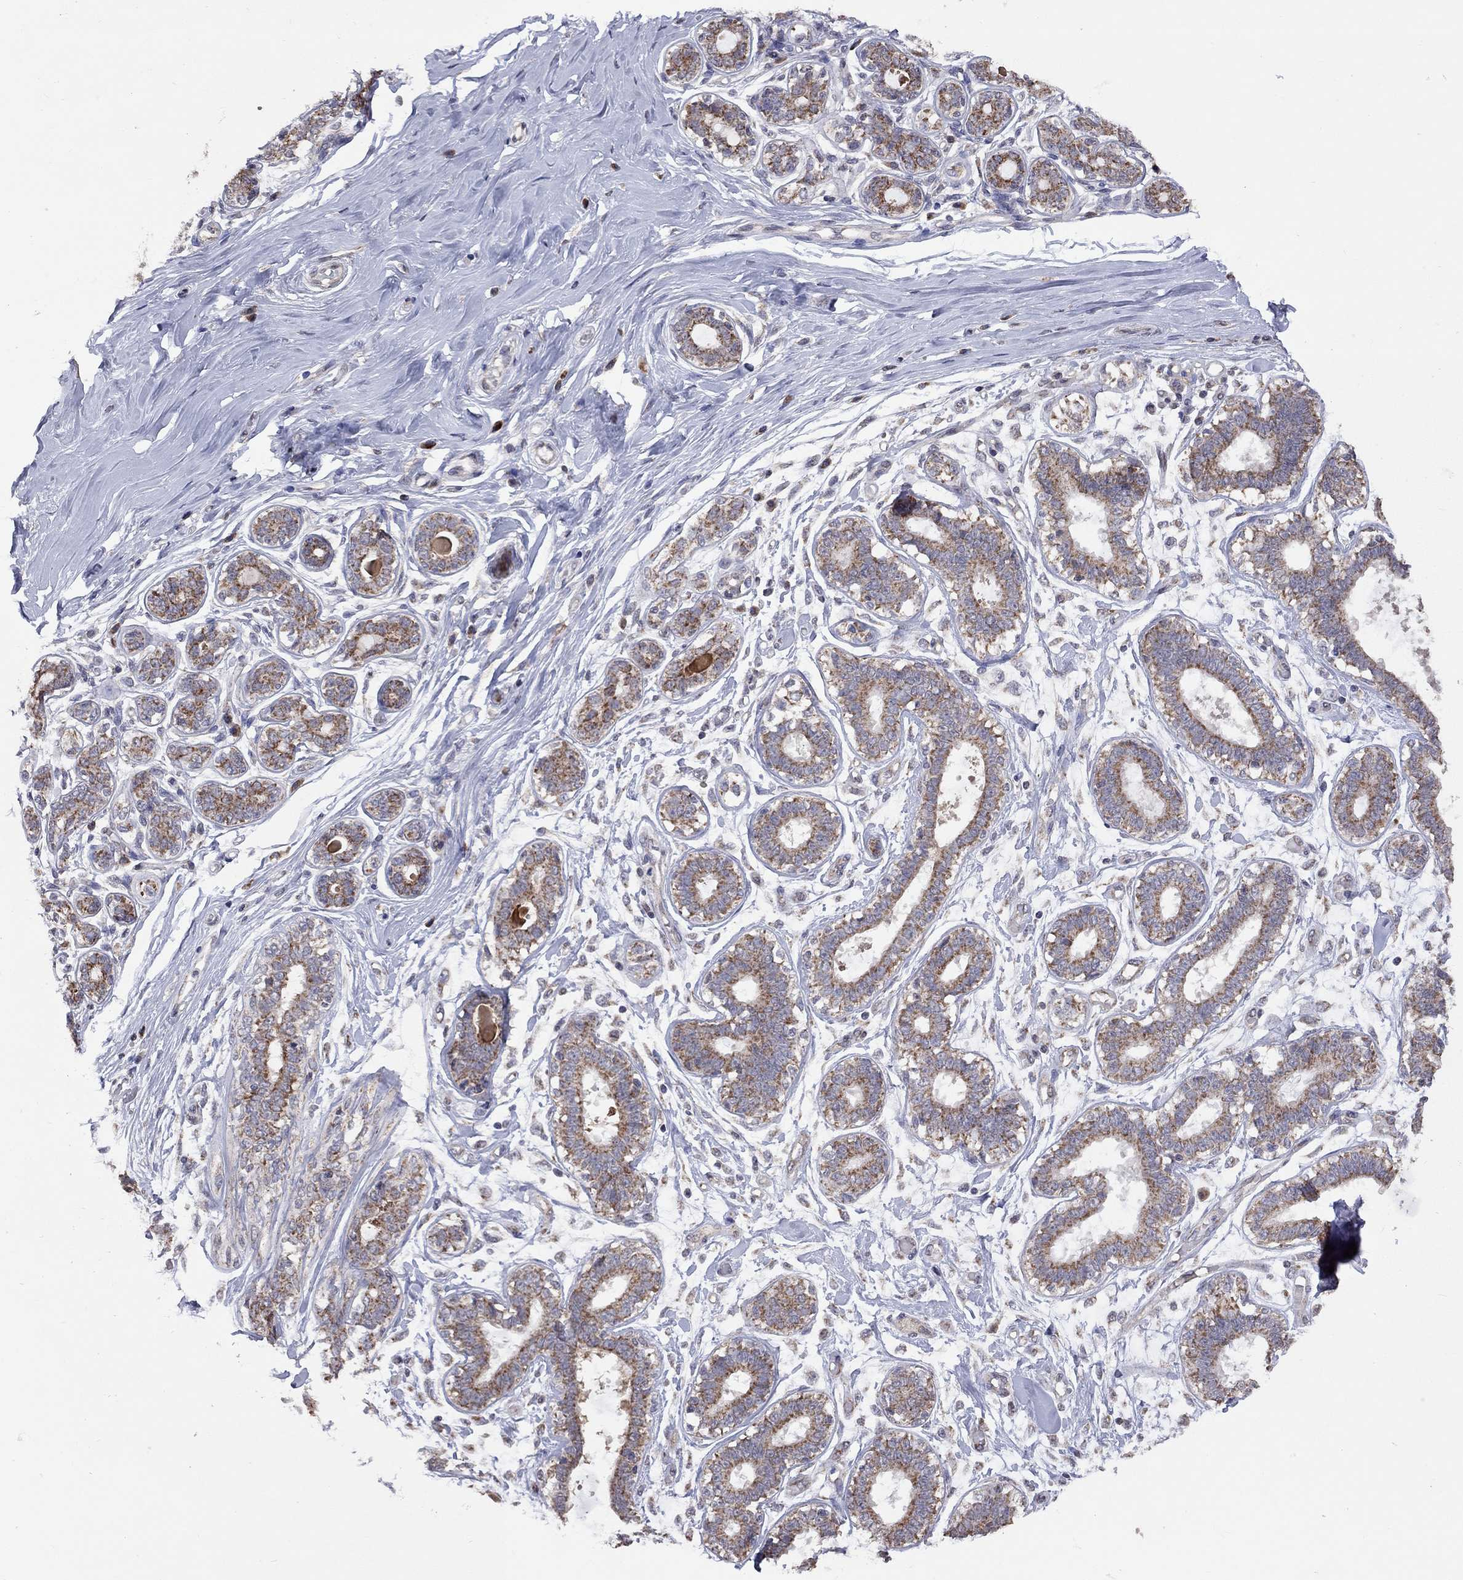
{"staining": {"intensity": "negative", "quantity": "none", "location": "none"}, "tissue": "breast", "cell_type": "Adipocytes", "image_type": "normal", "snomed": [{"axis": "morphology", "description": "Normal tissue, NOS"}, {"axis": "topography", "description": "Skin"}, {"axis": "topography", "description": "Breast"}], "caption": "Immunohistochemistry (IHC) of normal breast displays no staining in adipocytes. (Immunohistochemistry (IHC), brightfield microscopy, high magnification).", "gene": "NDUFB1", "patient": {"sex": "female", "age": 43}}